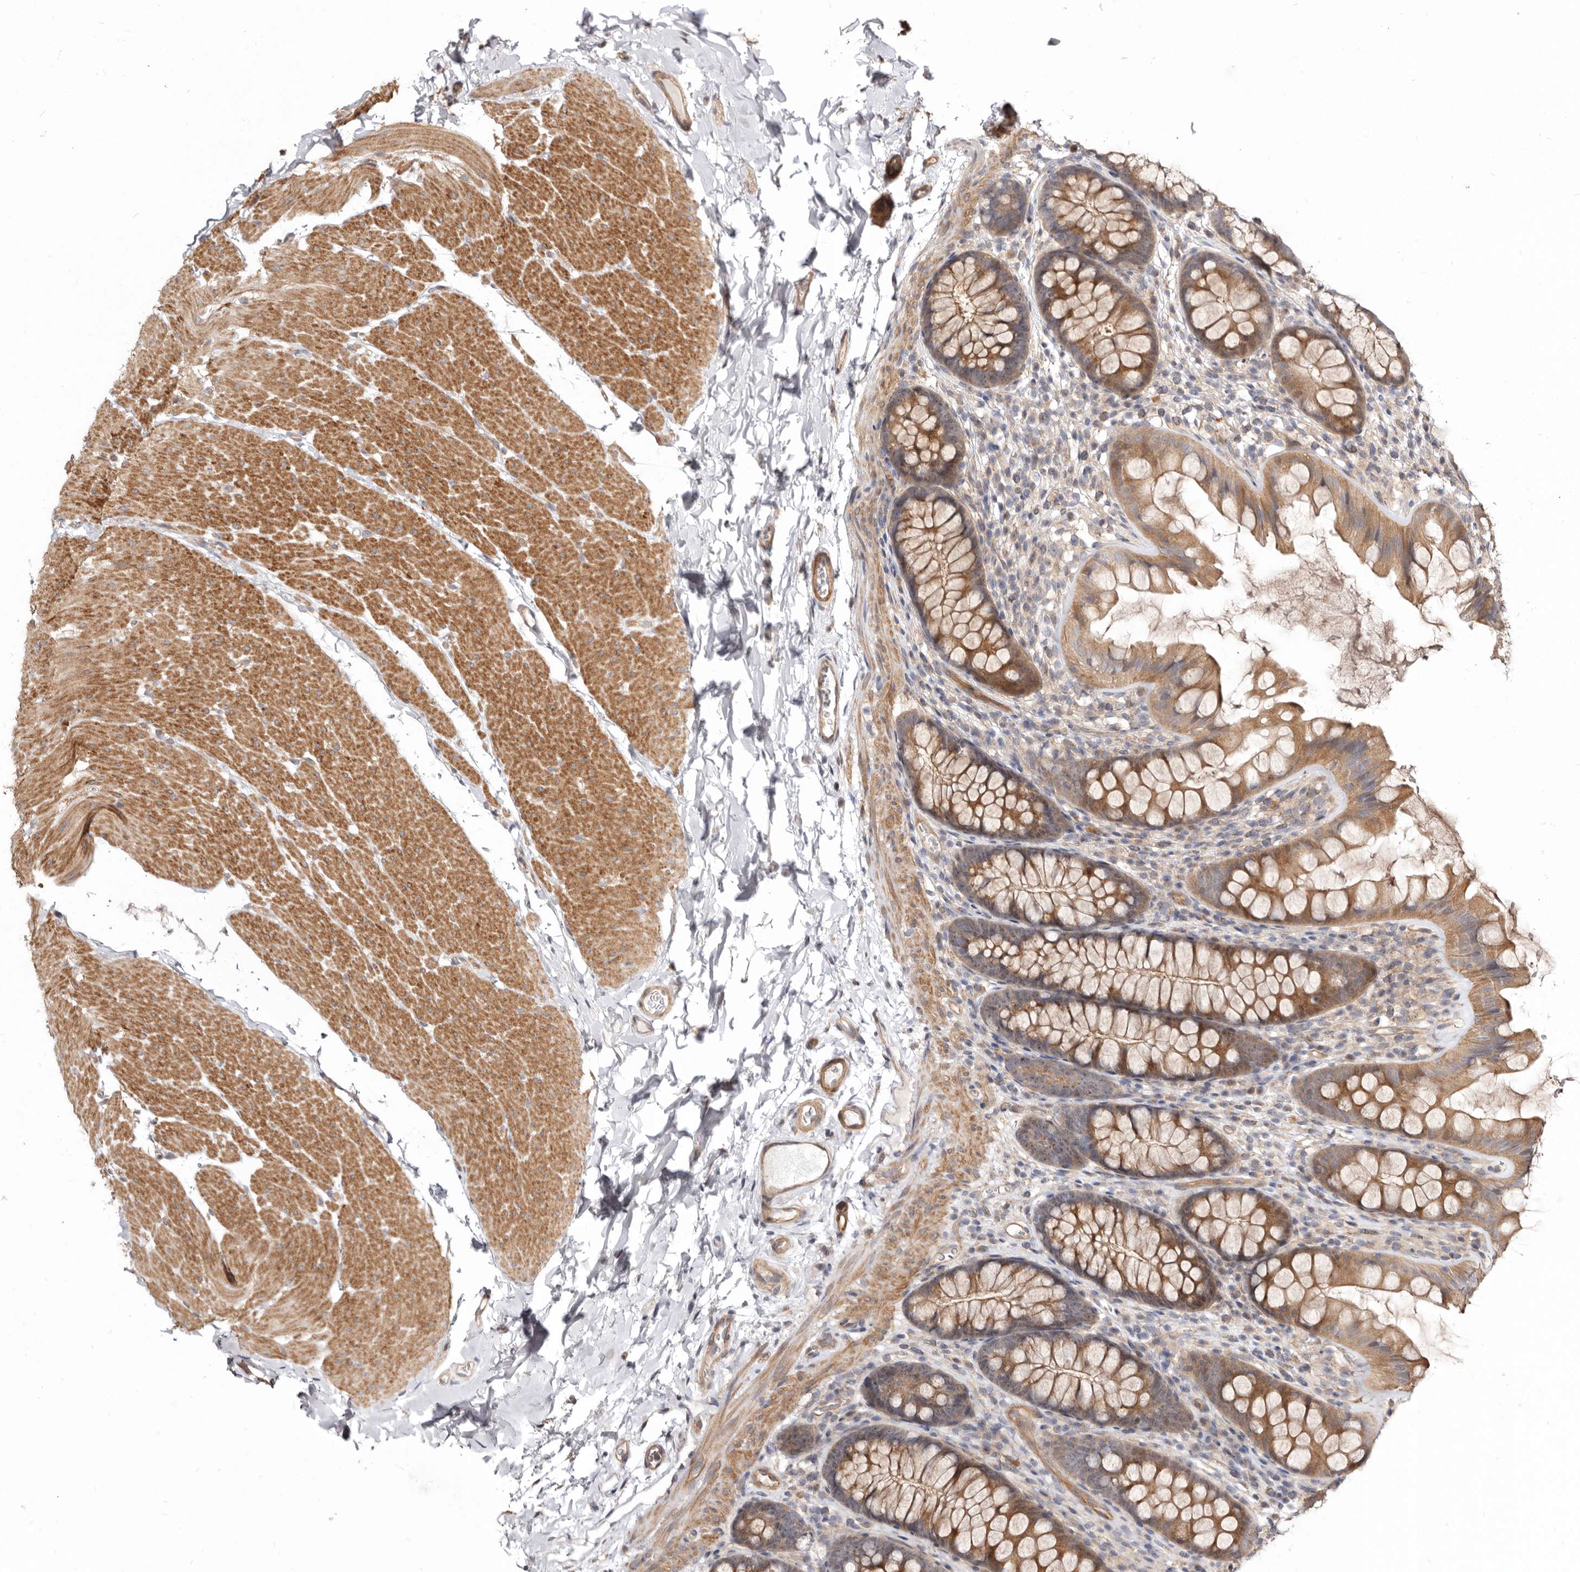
{"staining": {"intensity": "moderate", "quantity": ">75%", "location": "cytoplasmic/membranous"}, "tissue": "colon", "cell_type": "Endothelial cells", "image_type": "normal", "snomed": [{"axis": "morphology", "description": "Normal tissue, NOS"}, {"axis": "topography", "description": "Colon"}], "caption": "A high-resolution micrograph shows IHC staining of normal colon, which demonstrates moderate cytoplasmic/membranous positivity in about >75% of endothelial cells. (Brightfield microscopy of DAB IHC at high magnification).", "gene": "GPATCH4", "patient": {"sex": "female", "age": 62}}